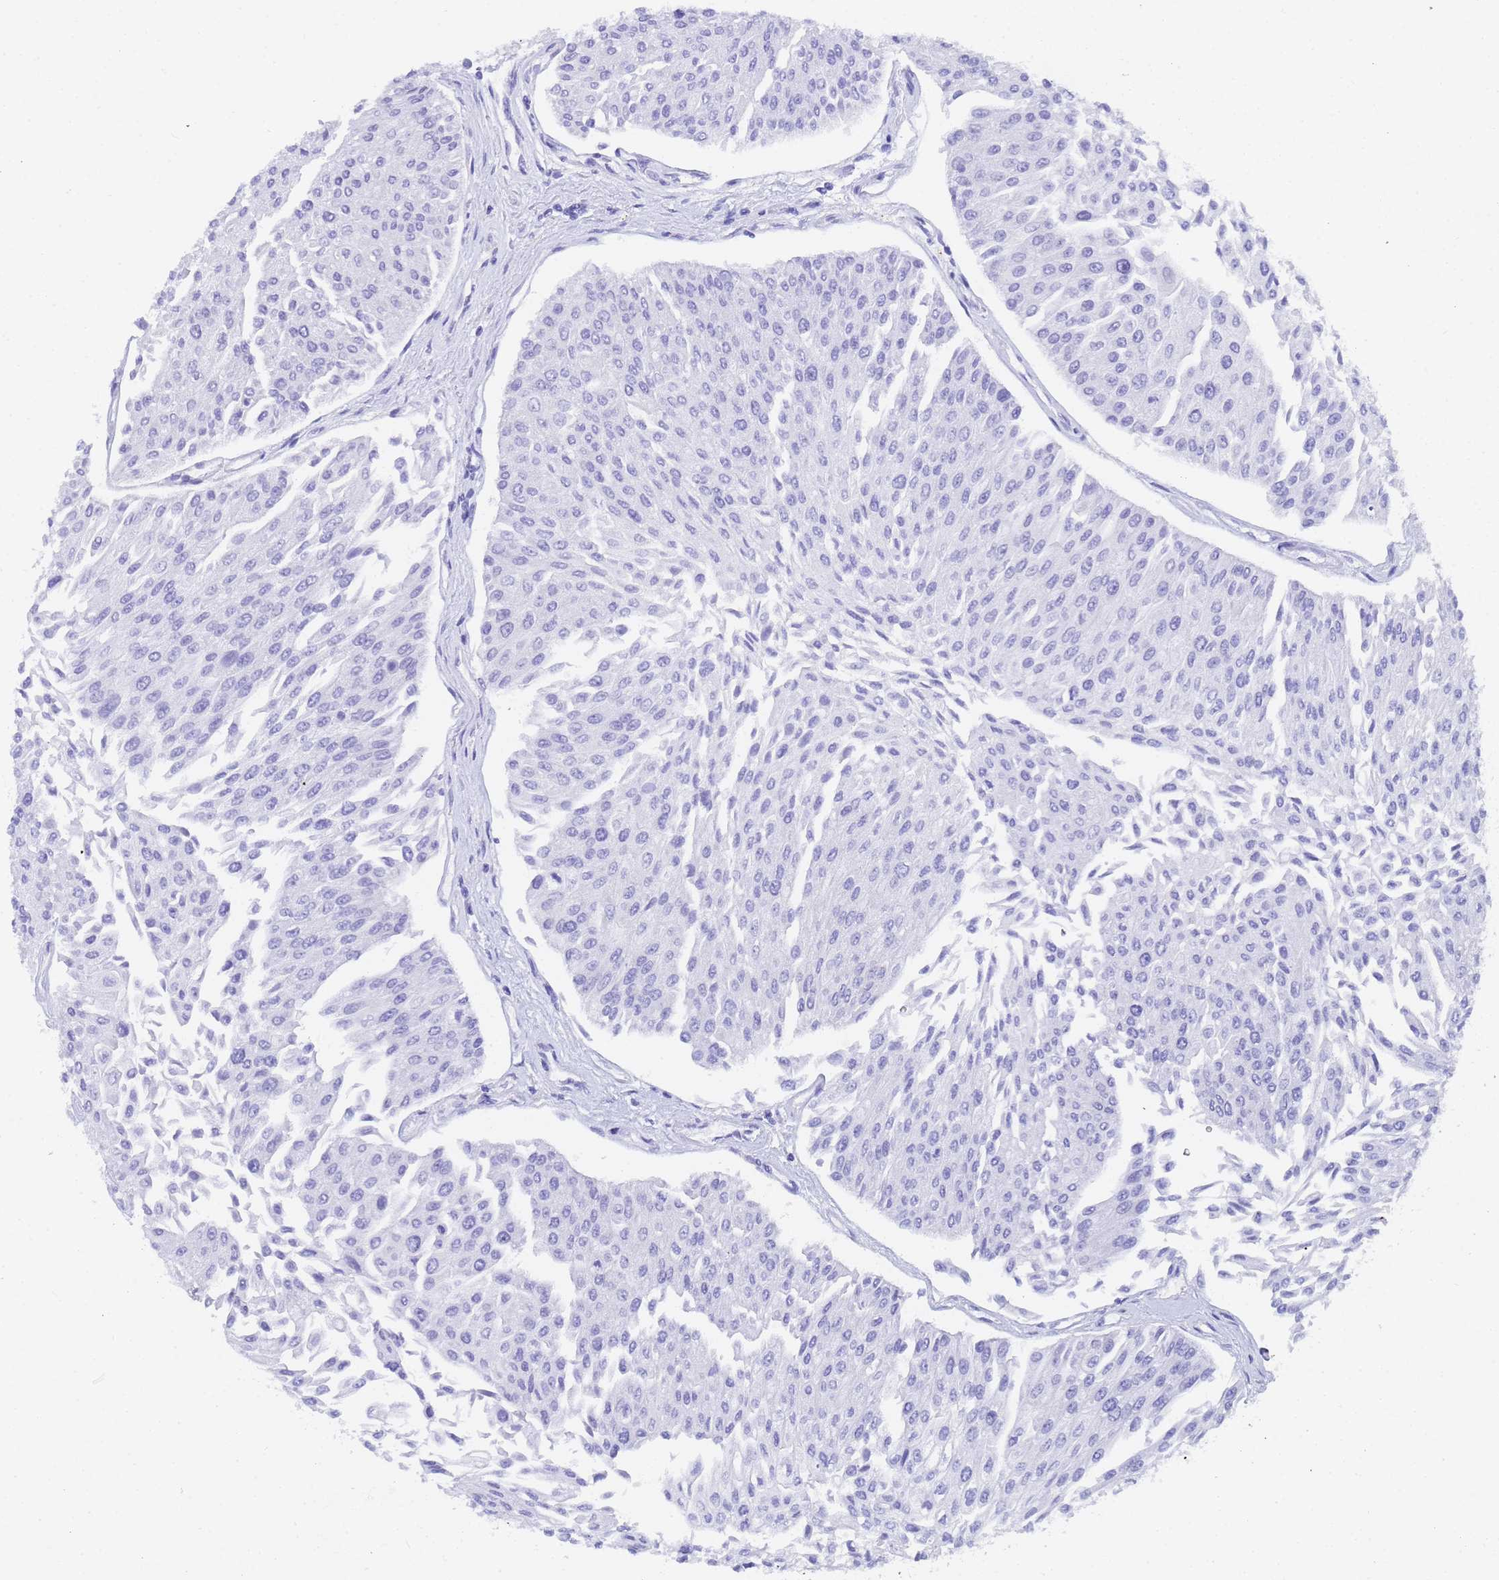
{"staining": {"intensity": "negative", "quantity": "none", "location": "none"}, "tissue": "urothelial cancer", "cell_type": "Tumor cells", "image_type": "cancer", "snomed": [{"axis": "morphology", "description": "Urothelial carcinoma, Low grade"}, {"axis": "topography", "description": "Urinary bladder"}], "caption": "Tumor cells are negative for protein expression in human urothelial carcinoma (low-grade).", "gene": "STATH", "patient": {"sex": "male", "age": 67}}